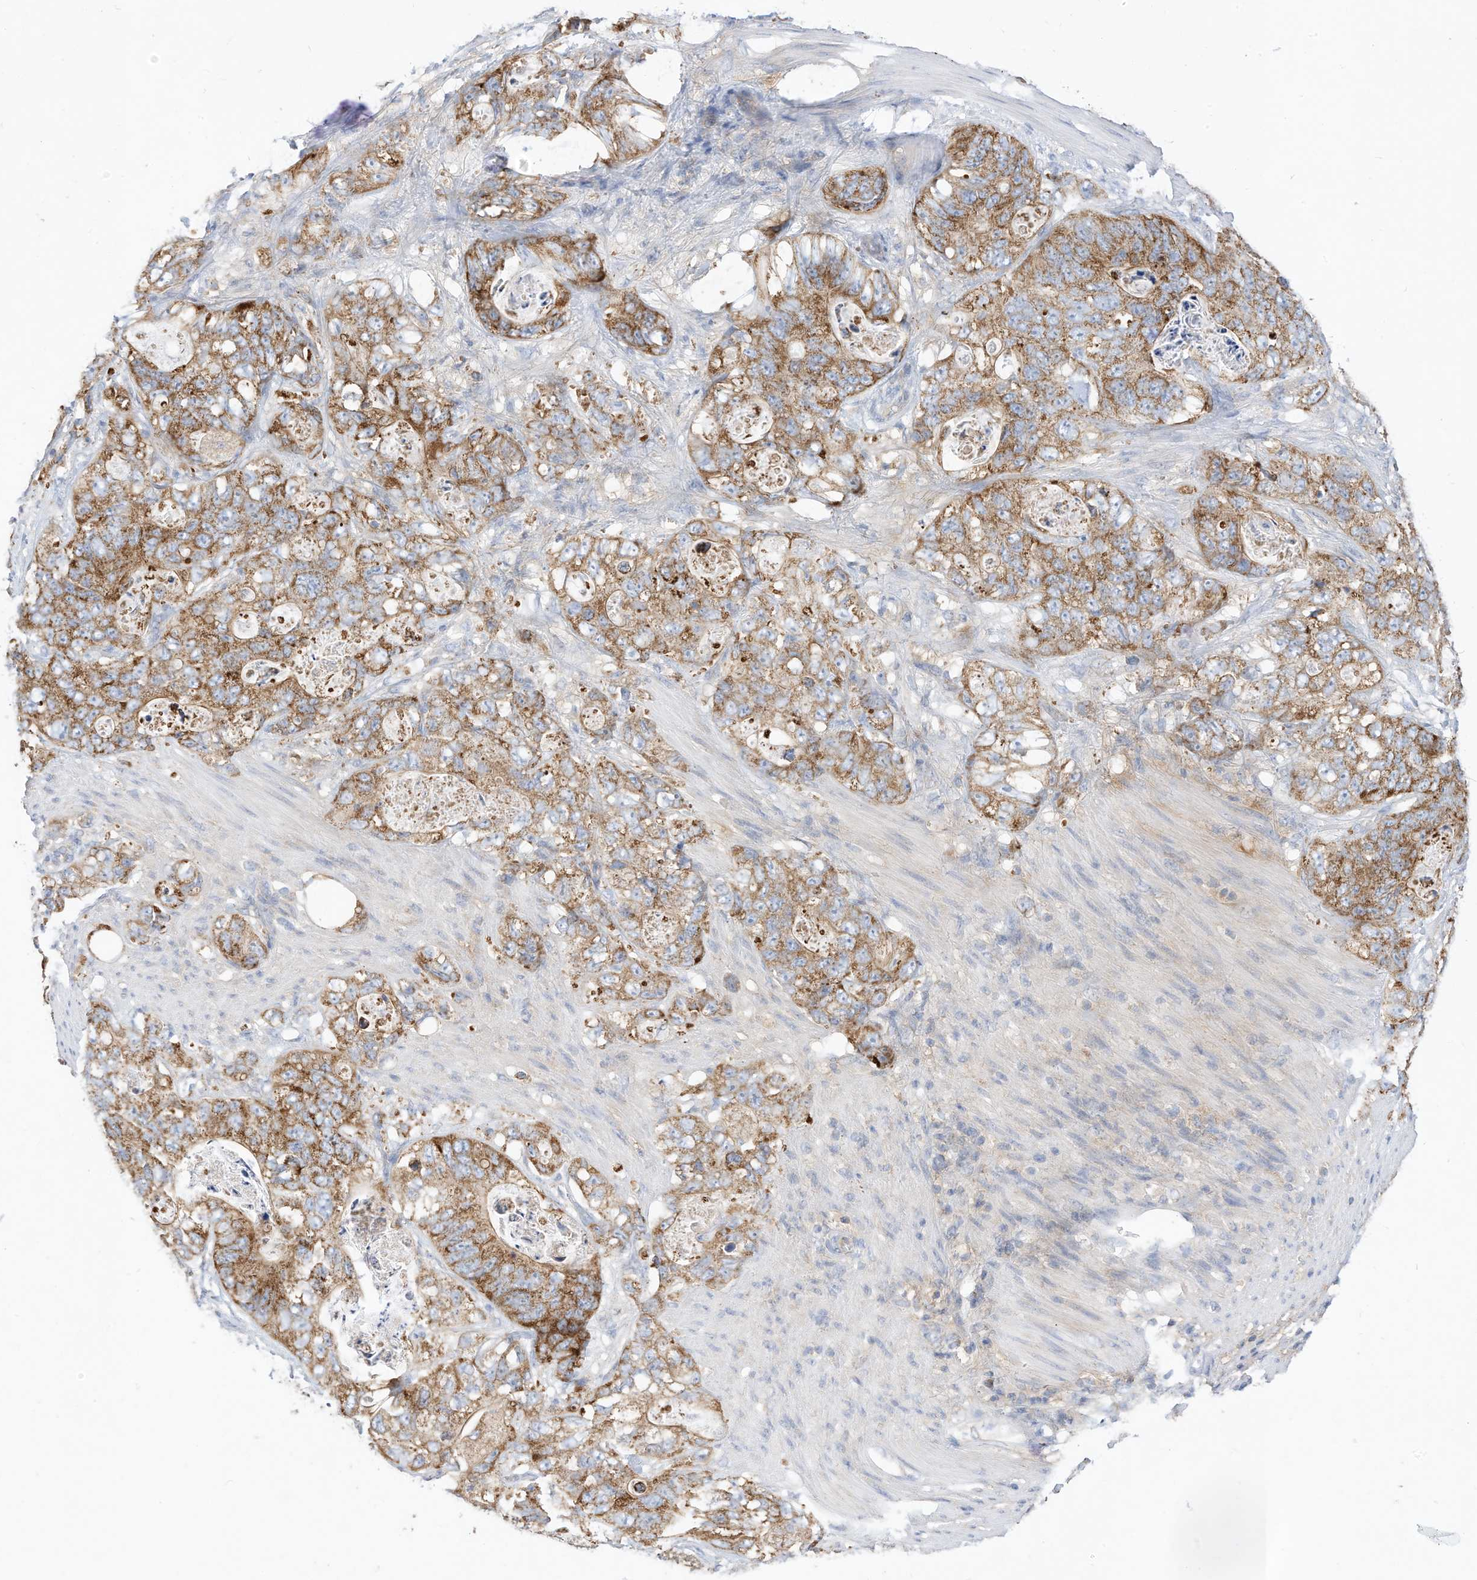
{"staining": {"intensity": "moderate", "quantity": ">75%", "location": "cytoplasmic/membranous"}, "tissue": "stomach cancer", "cell_type": "Tumor cells", "image_type": "cancer", "snomed": [{"axis": "morphology", "description": "Normal tissue, NOS"}, {"axis": "morphology", "description": "Adenocarcinoma, NOS"}, {"axis": "topography", "description": "Stomach"}], "caption": "Stomach cancer (adenocarcinoma) was stained to show a protein in brown. There is medium levels of moderate cytoplasmic/membranous expression in about >75% of tumor cells.", "gene": "RHOH", "patient": {"sex": "female", "age": 89}}